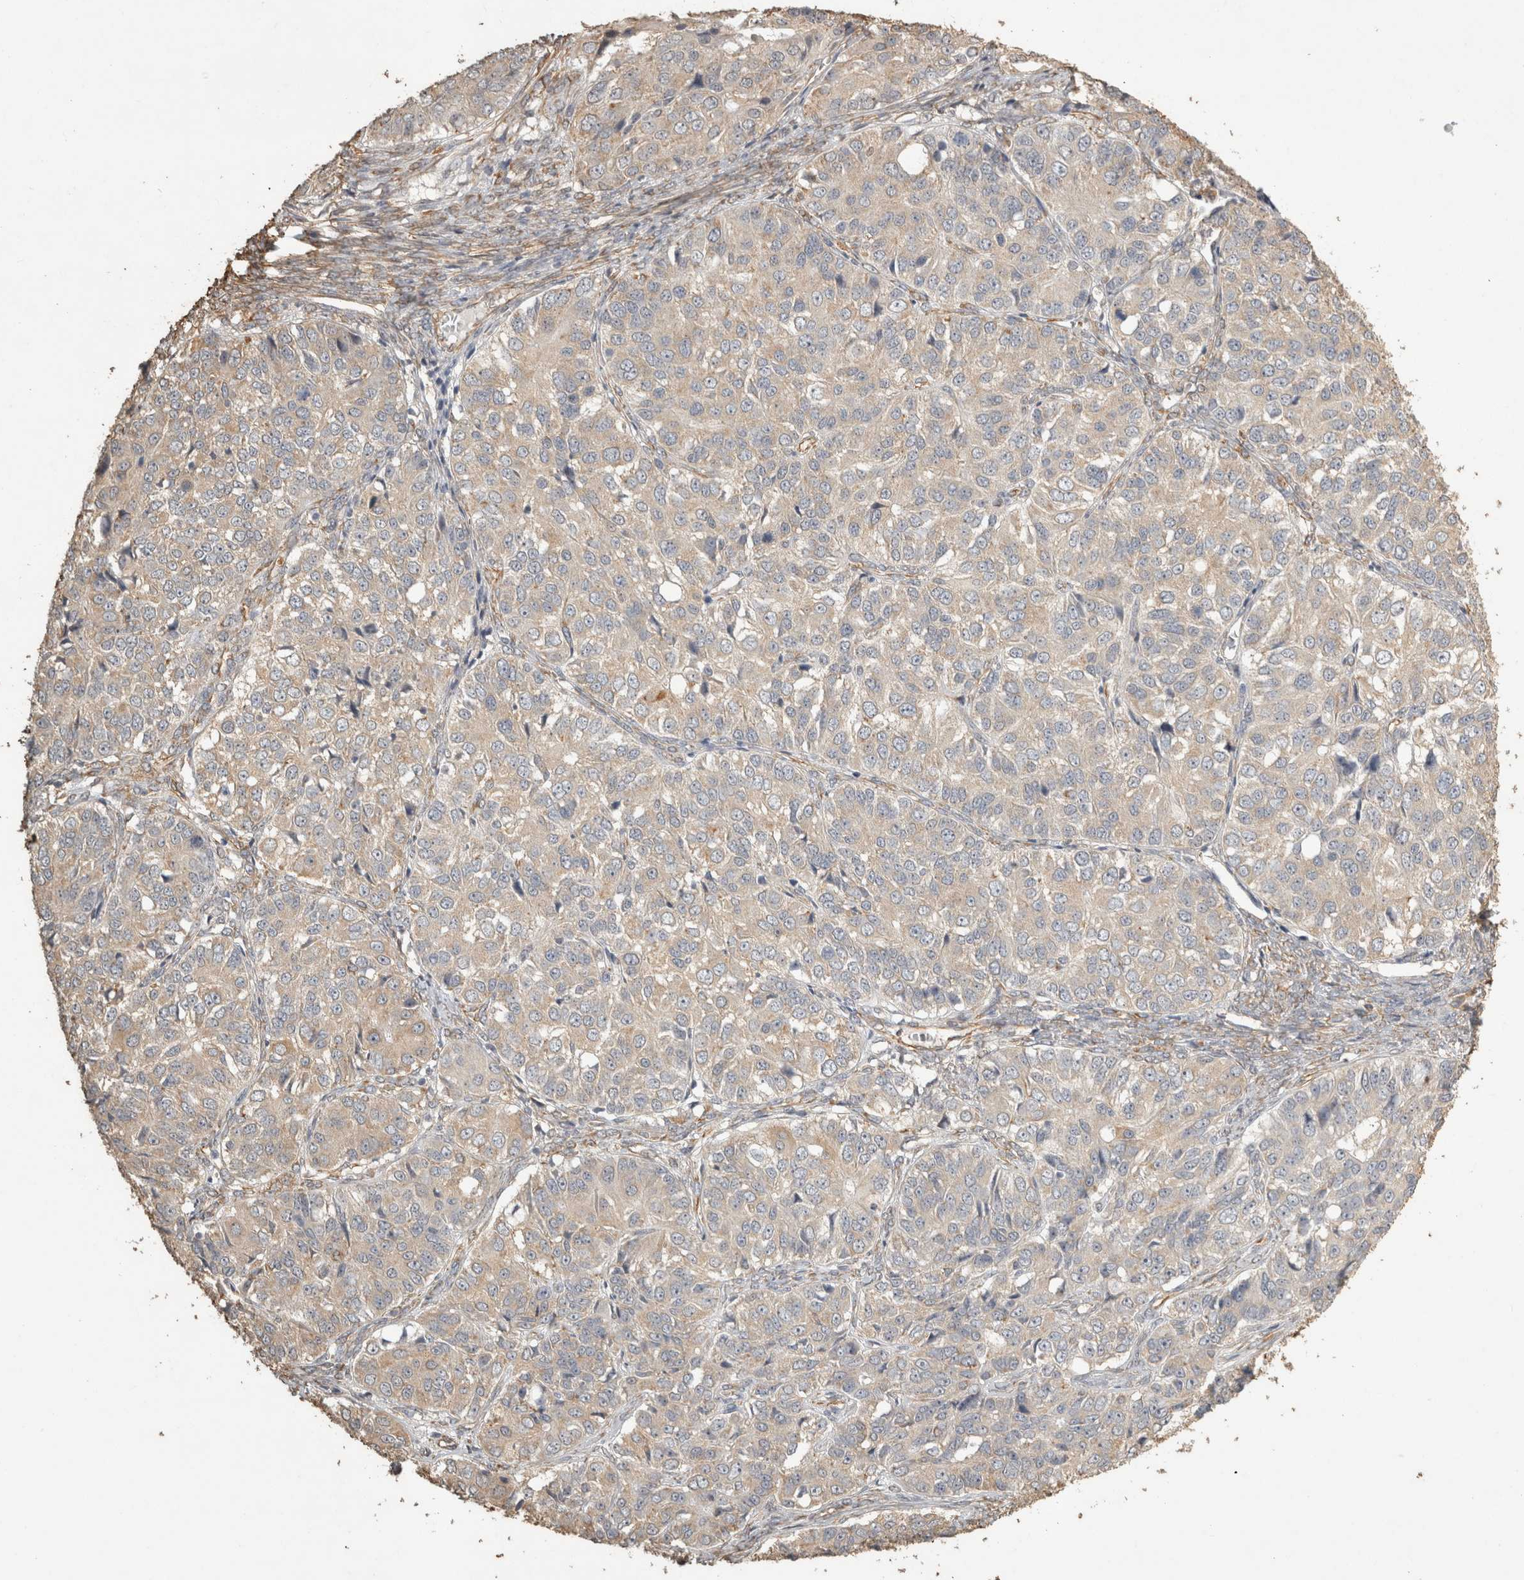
{"staining": {"intensity": "weak", "quantity": ">75%", "location": "cytoplasmic/membranous"}, "tissue": "ovarian cancer", "cell_type": "Tumor cells", "image_type": "cancer", "snomed": [{"axis": "morphology", "description": "Carcinoma, endometroid"}, {"axis": "topography", "description": "Ovary"}], "caption": "High-power microscopy captured an IHC image of endometroid carcinoma (ovarian), revealing weak cytoplasmic/membranous expression in about >75% of tumor cells.", "gene": "REPS2", "patient": {"sex": "female", "age": 51}}